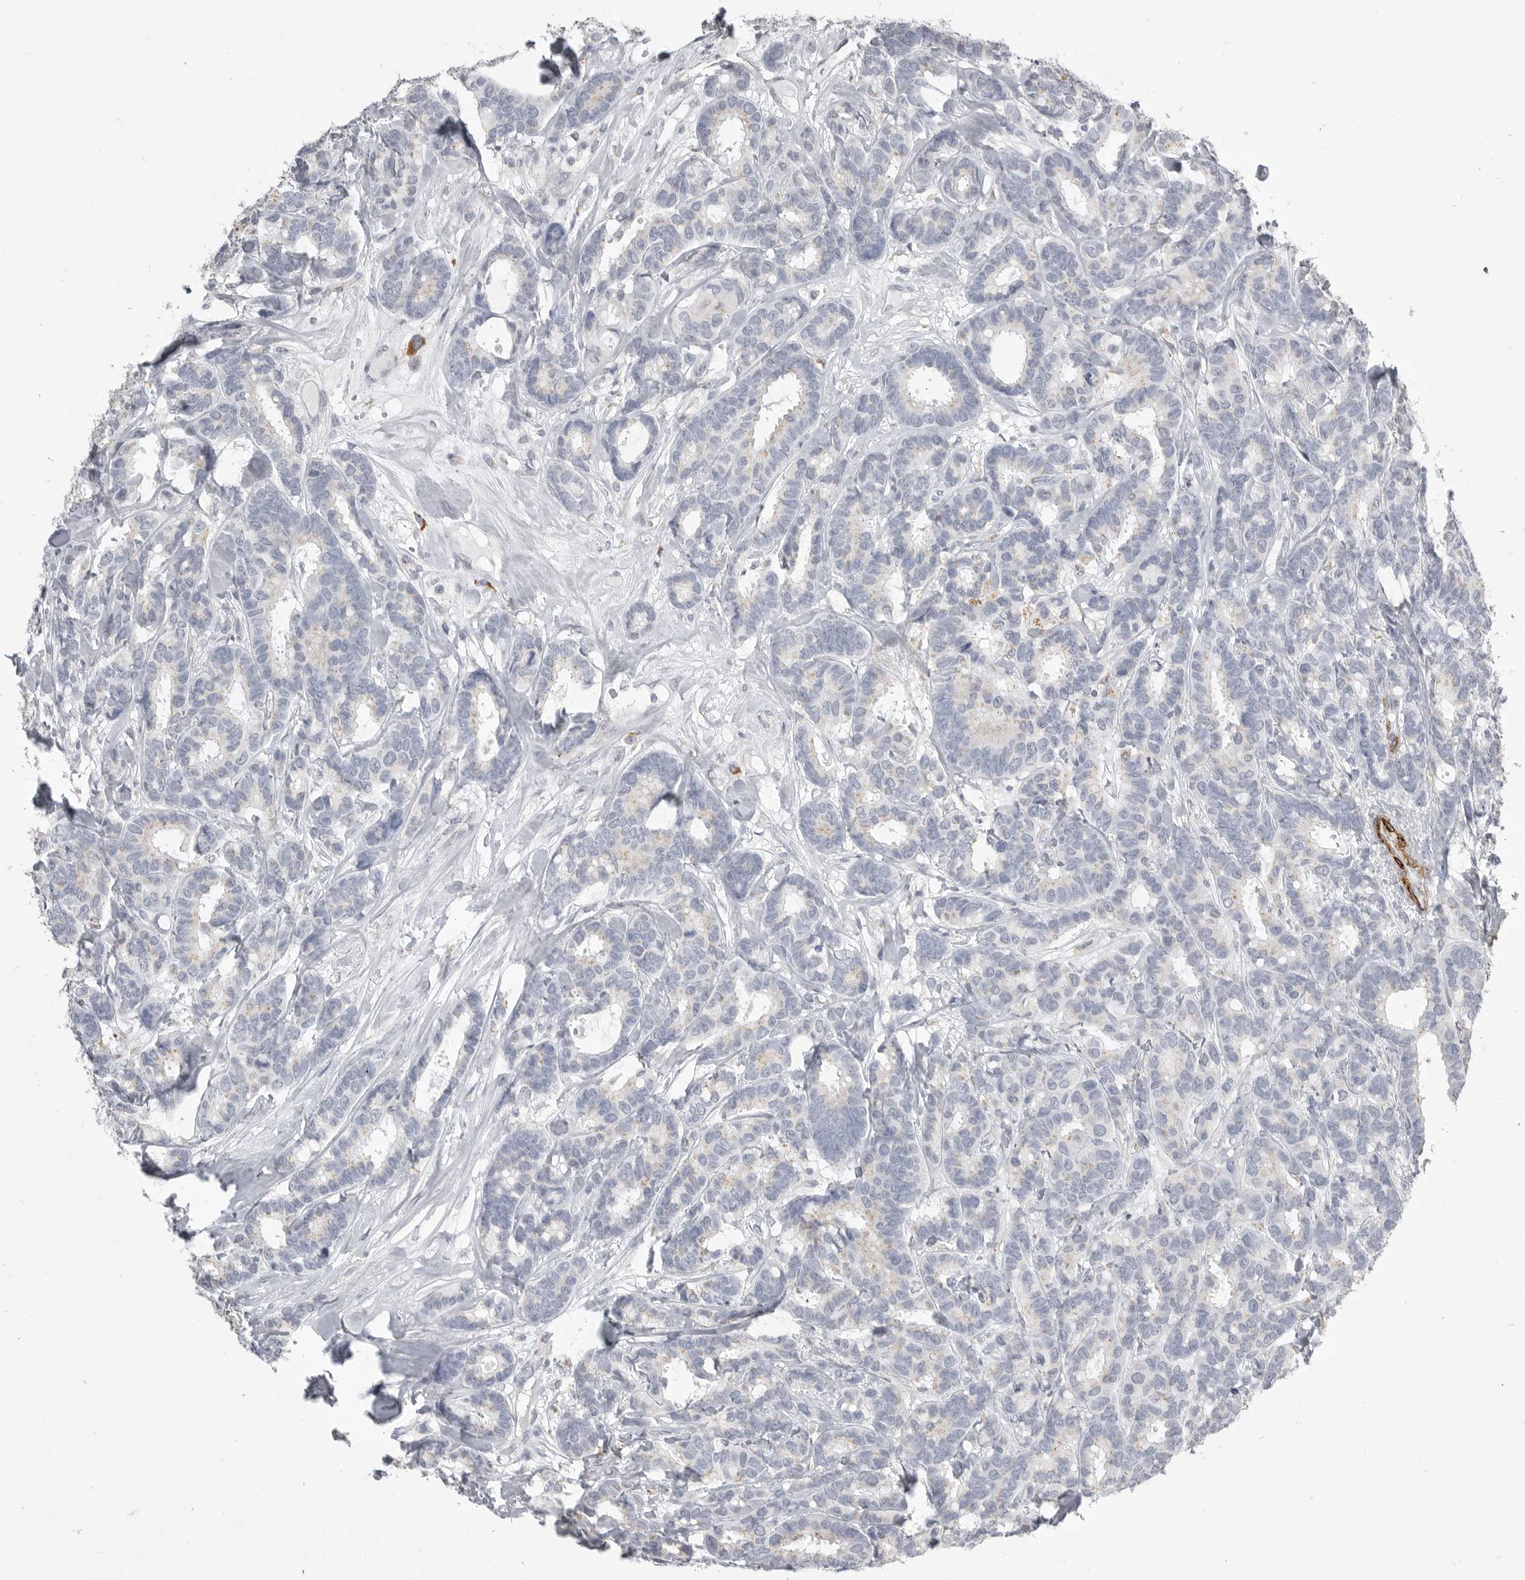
{"staining": {"intensity": "negative", "quantity": "none", "location": "none"}, "tissue": "breast cancer", "cell_type": "Tumor cells", "image_type": "cancer", "snomed": [{"axis": "morphology", "description": "Duct carcinoma"}, {"axis": "topography", "description": "Breast"}], "caption": "Breast intraductal carcinoma stained for a protein using immunohistochemistry displays no positivity tumor cells.", "gene": "AOC3", "patient": {"sex": "female", "age": 87}}